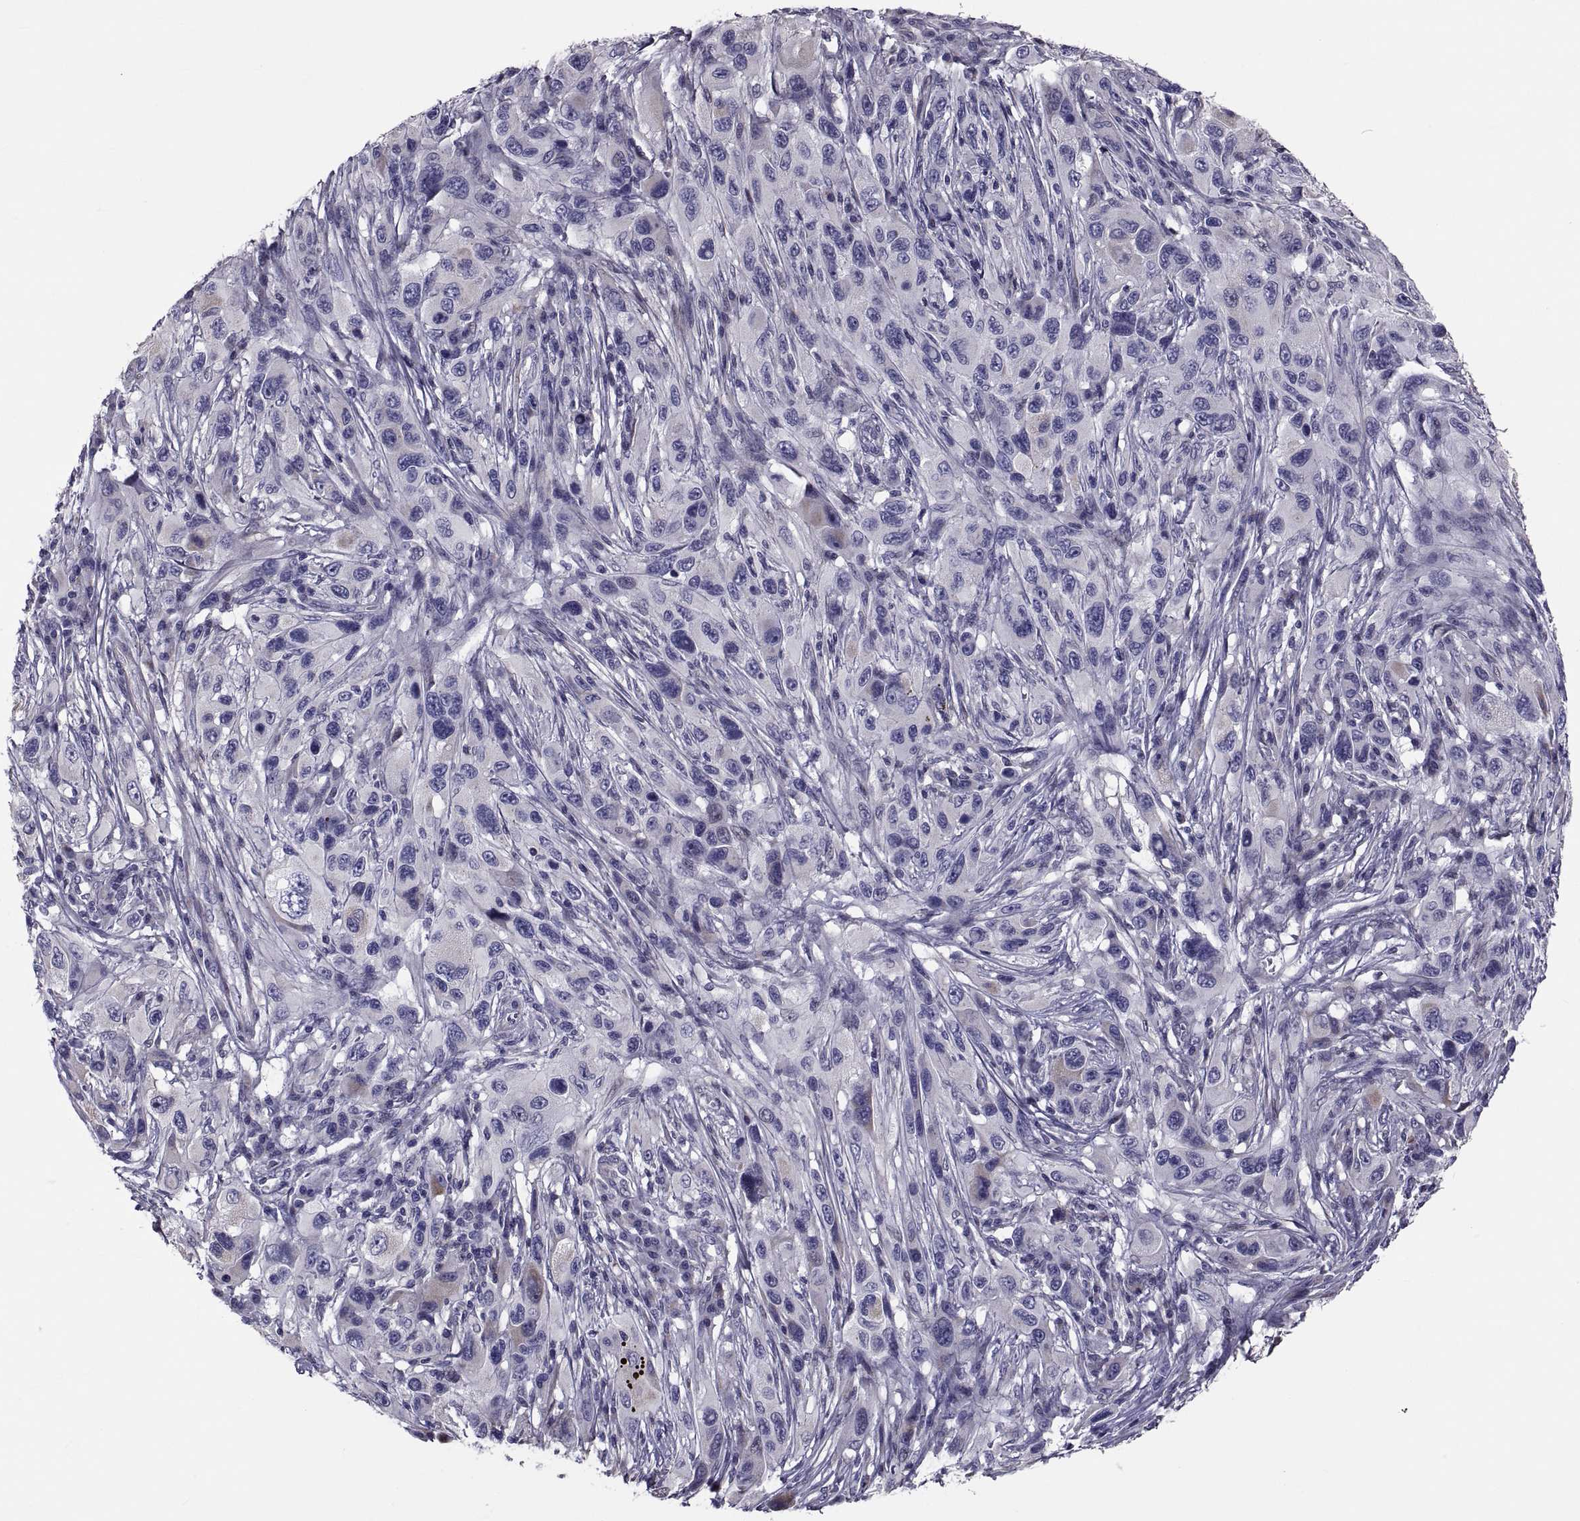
{"staining": {"intensity": "negative", "quantity": "none", "location": "none"}, "tissue": "melanoma", "cell_type": "Tumor cells", "image_type": "cancer", "snomed": [{"axis": "morphology", "description": "Malignant melanoma, NOS"}, {"axis": "topography", "description": "Skin"}], "caption": "Immunohistochemical staining of melanoma exhibits no significant staining in tumor cells. Nuclei are stained in blue.", "gene": "ANO1", "patient": {"sex": "male", "age": 53}}